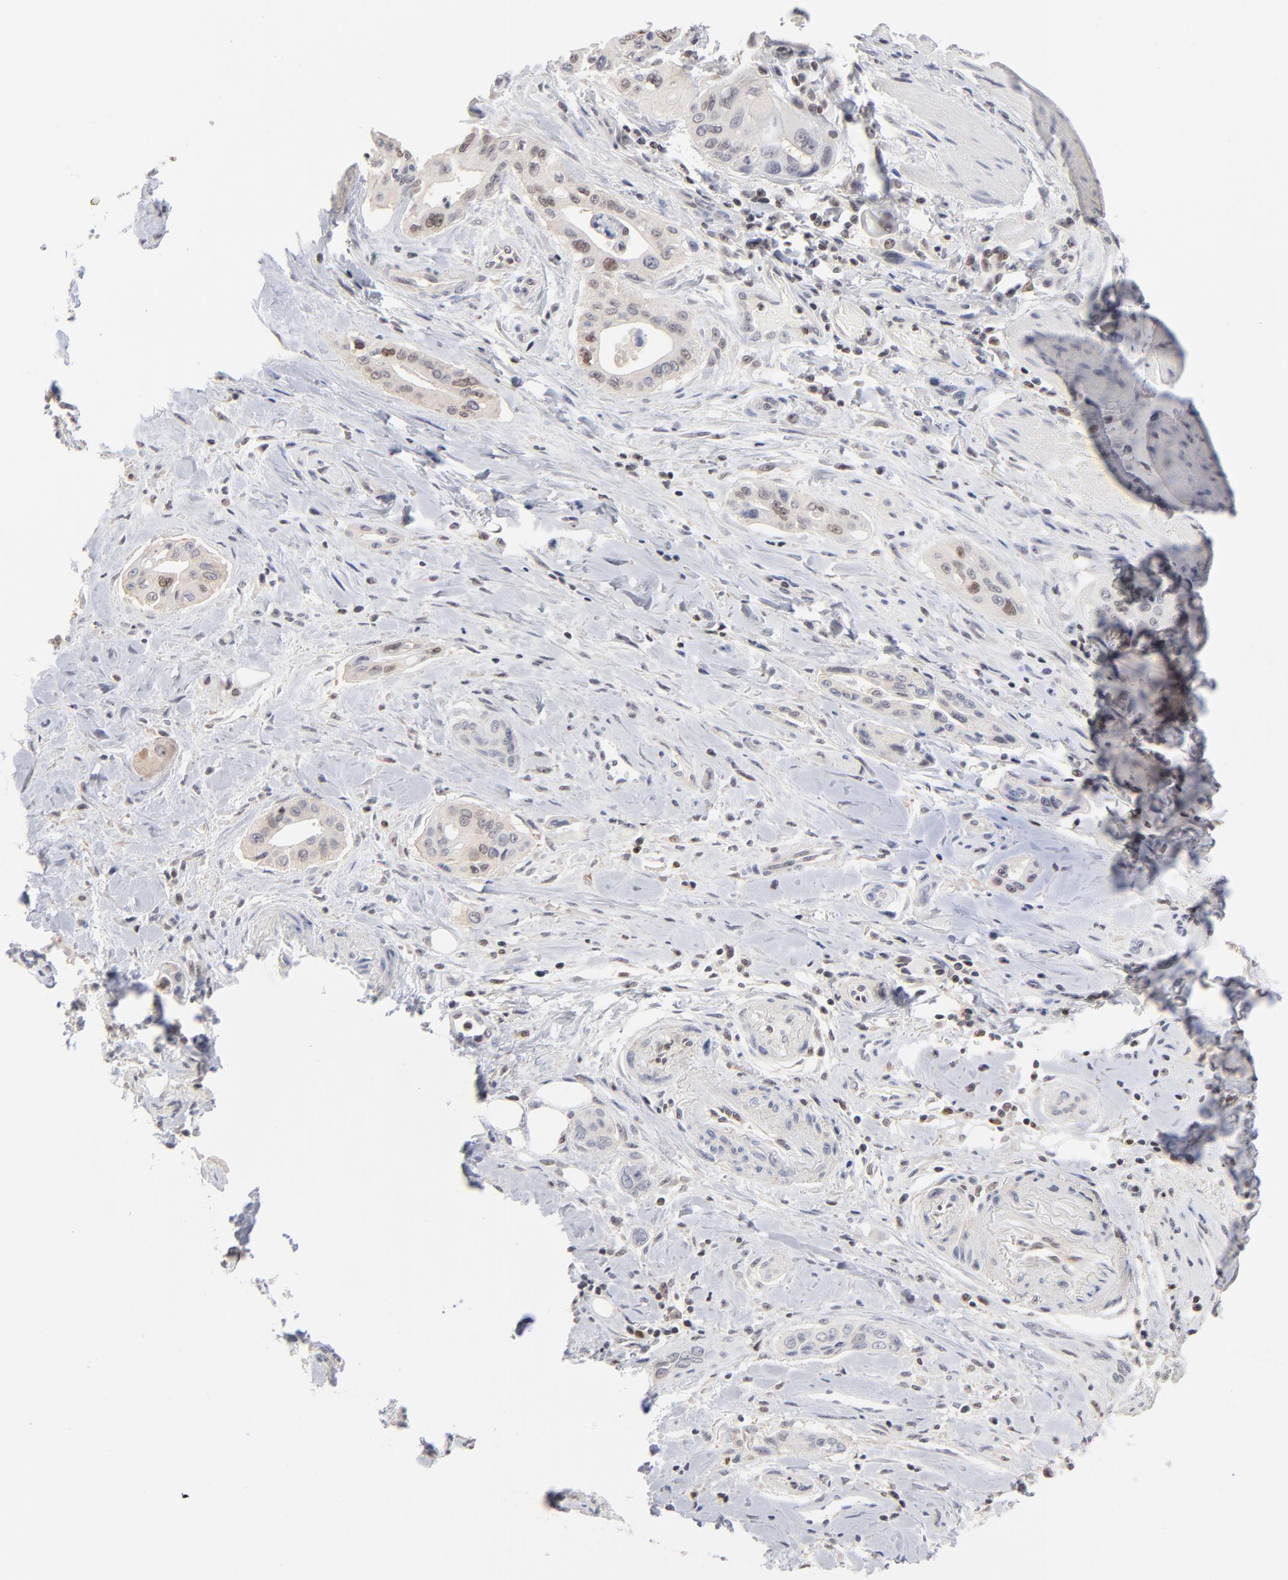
{"staining": {"intensity": "moderate", "quantity": "<25%", "location": "nuclear"}, "tissue": "pancreatic cancer", "cell_type": "Tumor cells", "image_type": "cancer", "snomed": [{"axis": "morphology", "description": "Adenocarcinoma, NOS"}, {"axis": "topography", "description": "Pancreas"}], "caption": "Moderate nuclear positivity is seen in about <25% of tumor cells in pancreatic adenocarcinoma.", "gene": "MAX", "patient": {"sex": "male", "age": 77}}